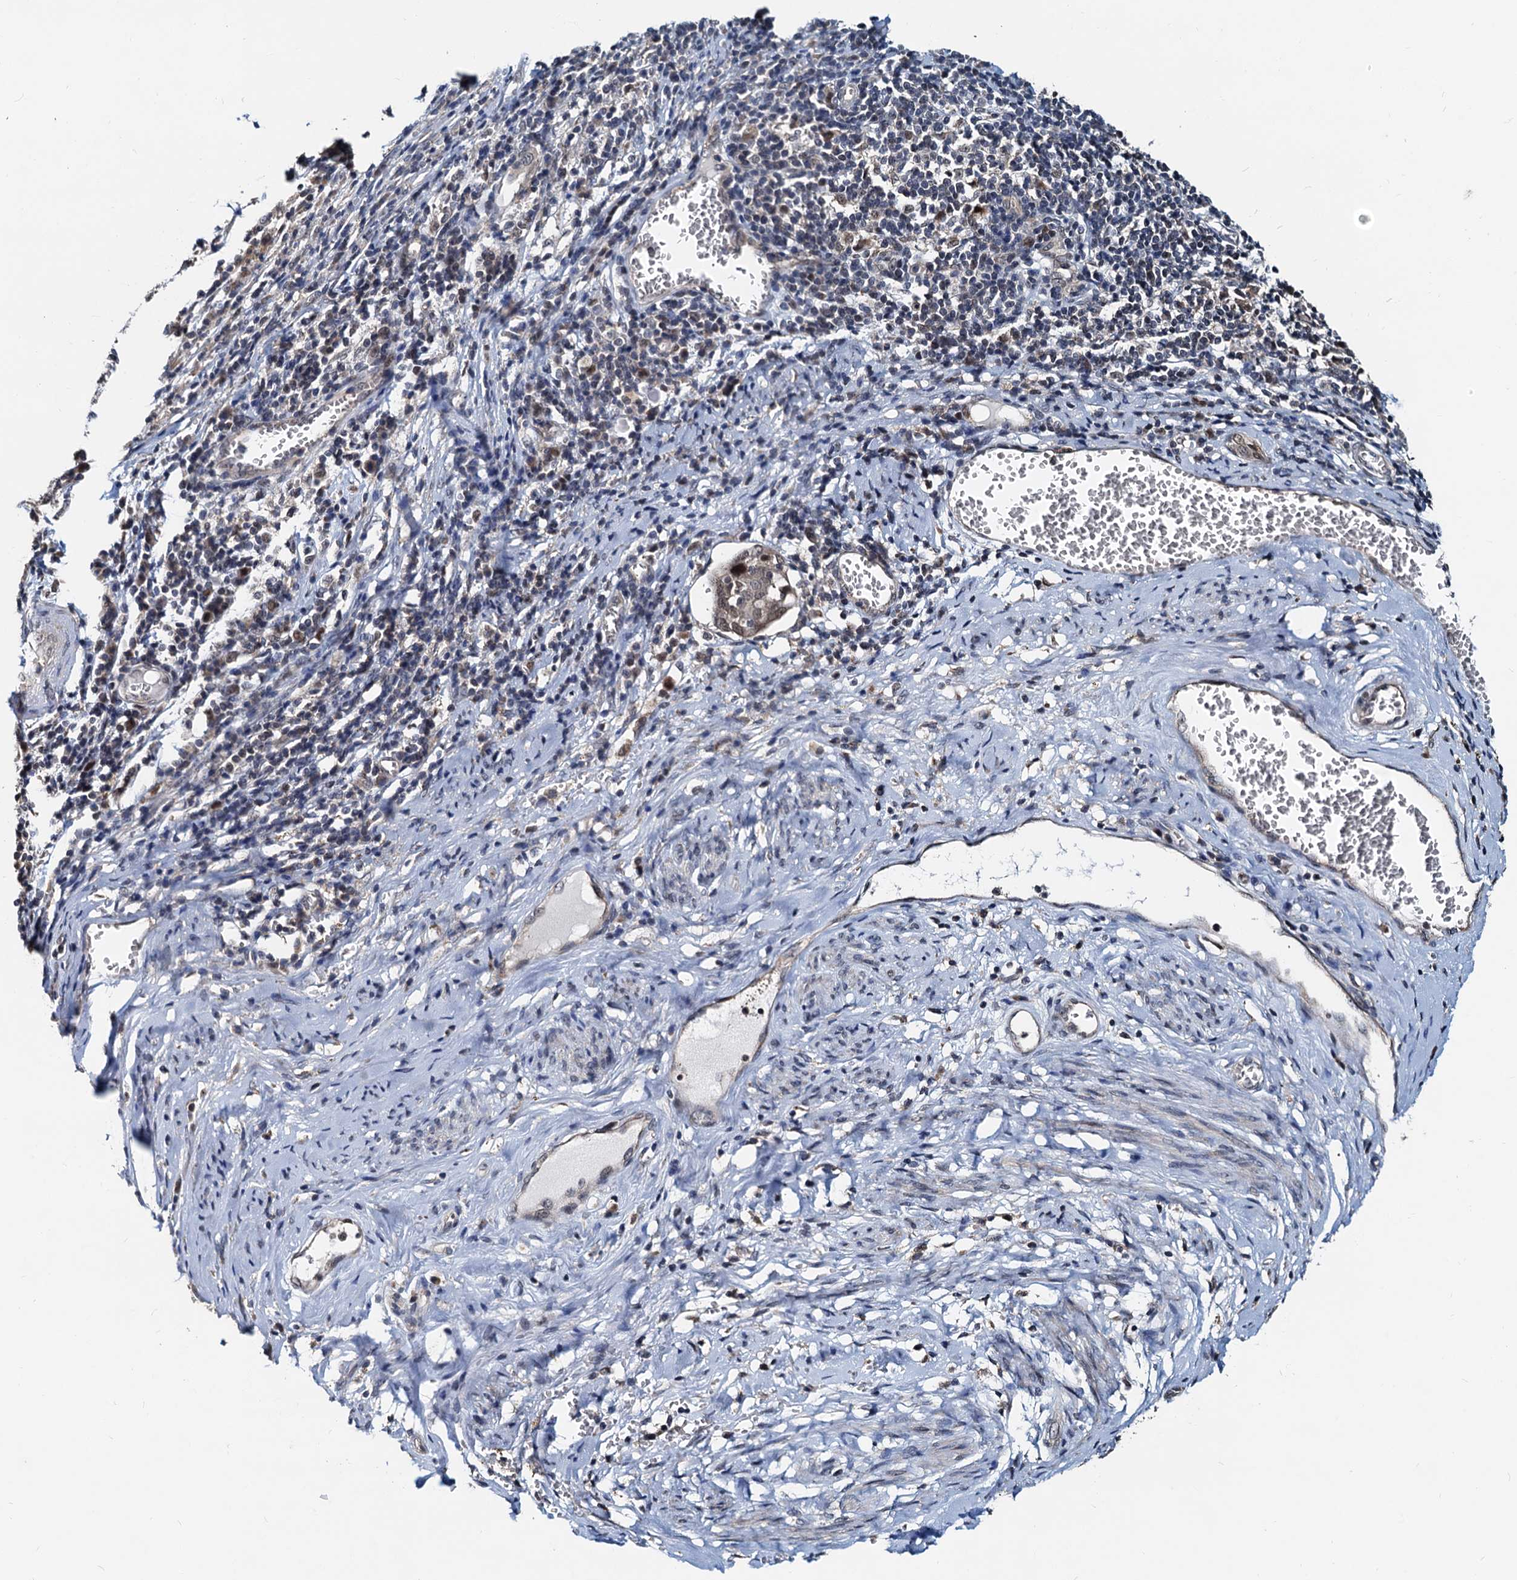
{"staining": {"intensity": "negative", "quantity": "none", "location": "none"}, "tissue": "cervical cancer", "cell_type": "Tumor cells", "image_type": "cancer", "snomed": [{"axis": "morphology", "description": "Squamous cell carcinoma, NOS"}, {"axis": "topography", "description": "Cervix"}], "caption": "Immunohistochemistry of human squamous cell carcinoma (cervical) demonstrates no staining in tumor cells.", "gene": "MCMBP", "patient": {"sex": "female", "age": 67}}